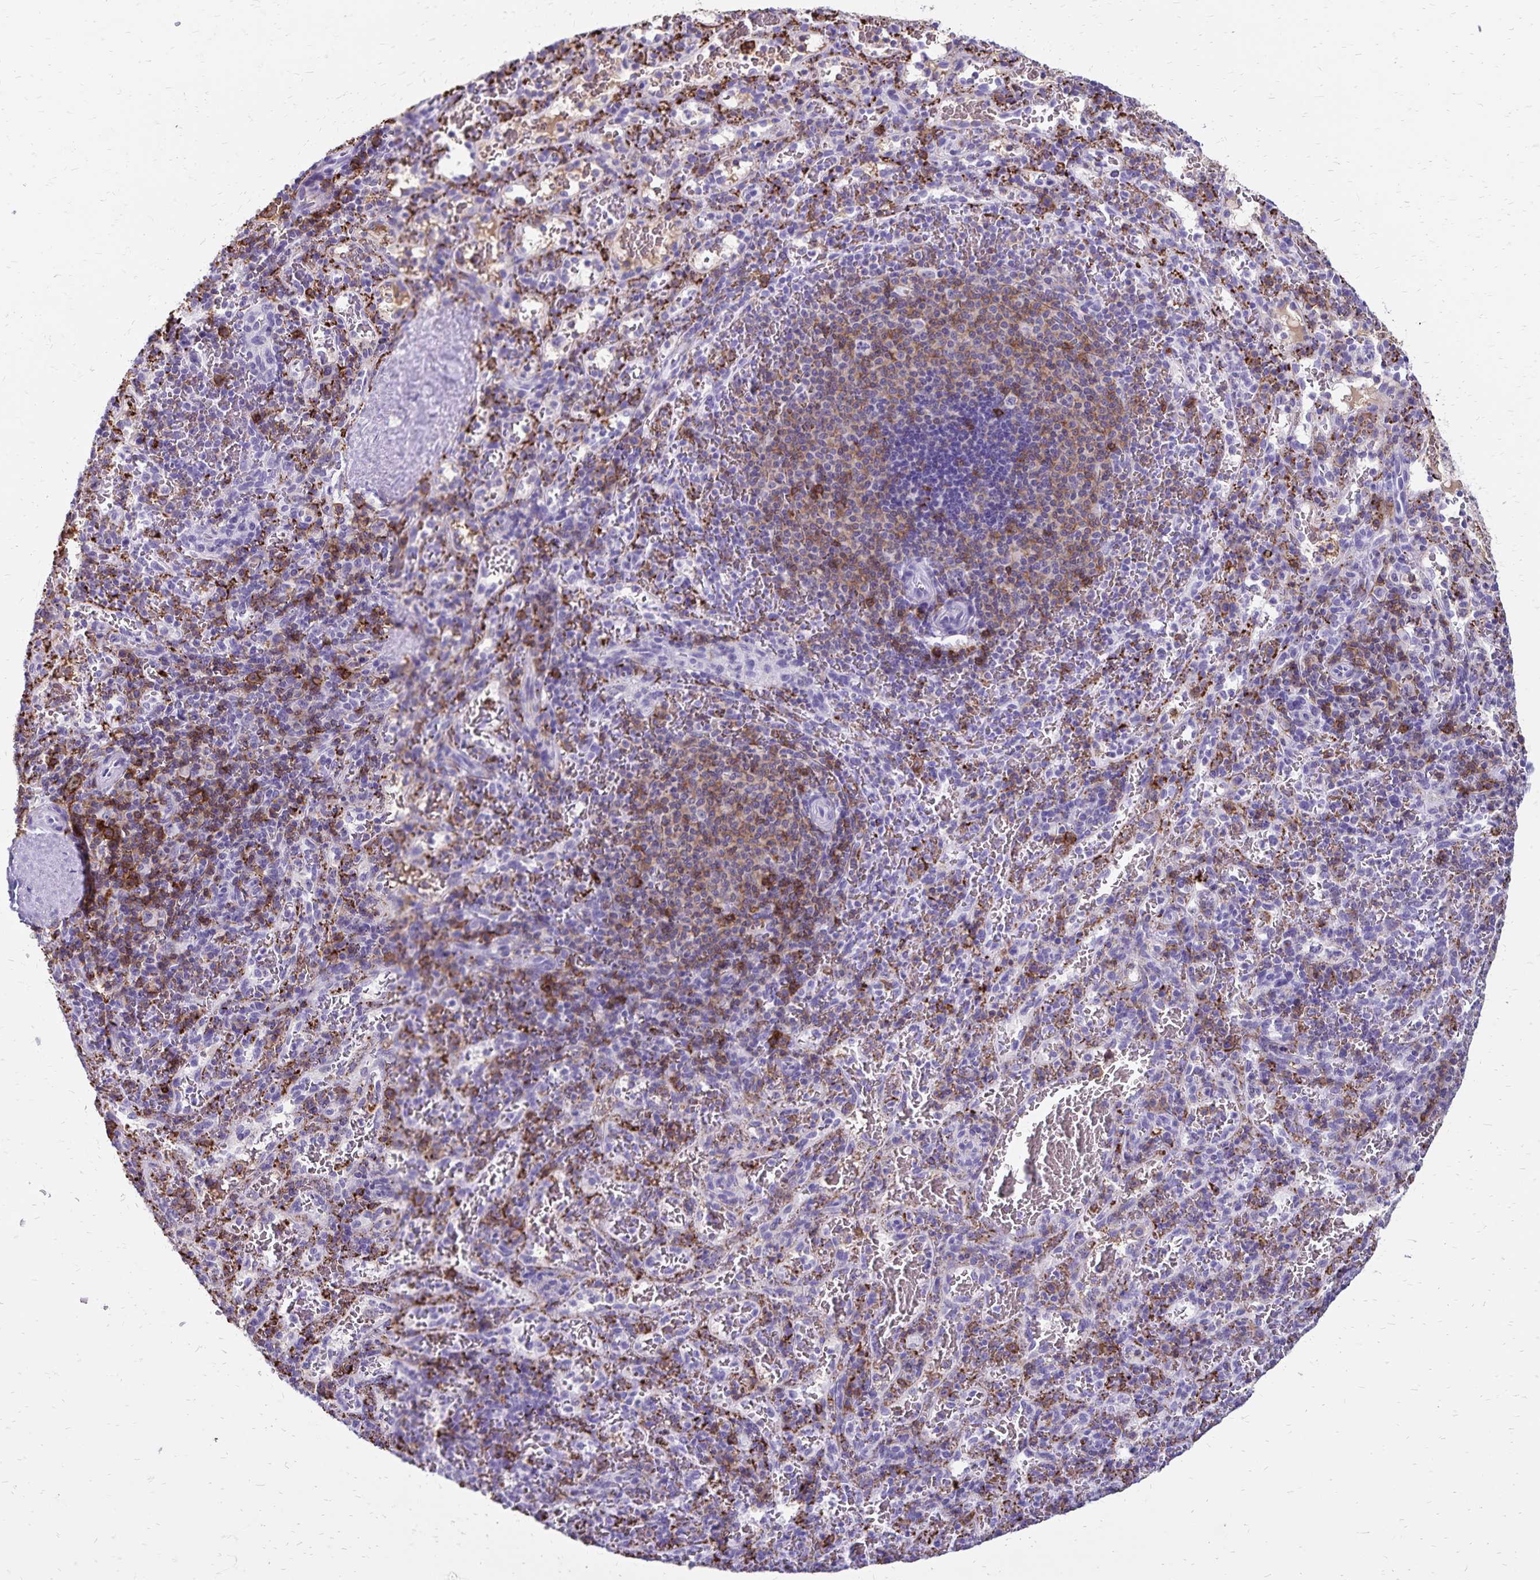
{"staining": {"intensity": "strong", "quantity": "<25%", "location": "cytoplasmic/membranous"}, "tissue": "spleen", "cell_type": "Cells in red pulp", "image_type": "normal", "snomed": [{"axis": "morphology", "description": "Normal tissue, NOS"}, {"axis": "topography", "description": "Spleen"}], "caption": "Benign spleen displays strong cytoplasmic/membranous staining in about <25% of cells in red pulp Using DAB (3,3'-diaminobenzidine) (brown) and hematoxylin (blue) stains, captured at high magnification using brightfield microscopy..", "gene": "CD27", "patient": {"sex": "male", "age": 57}}